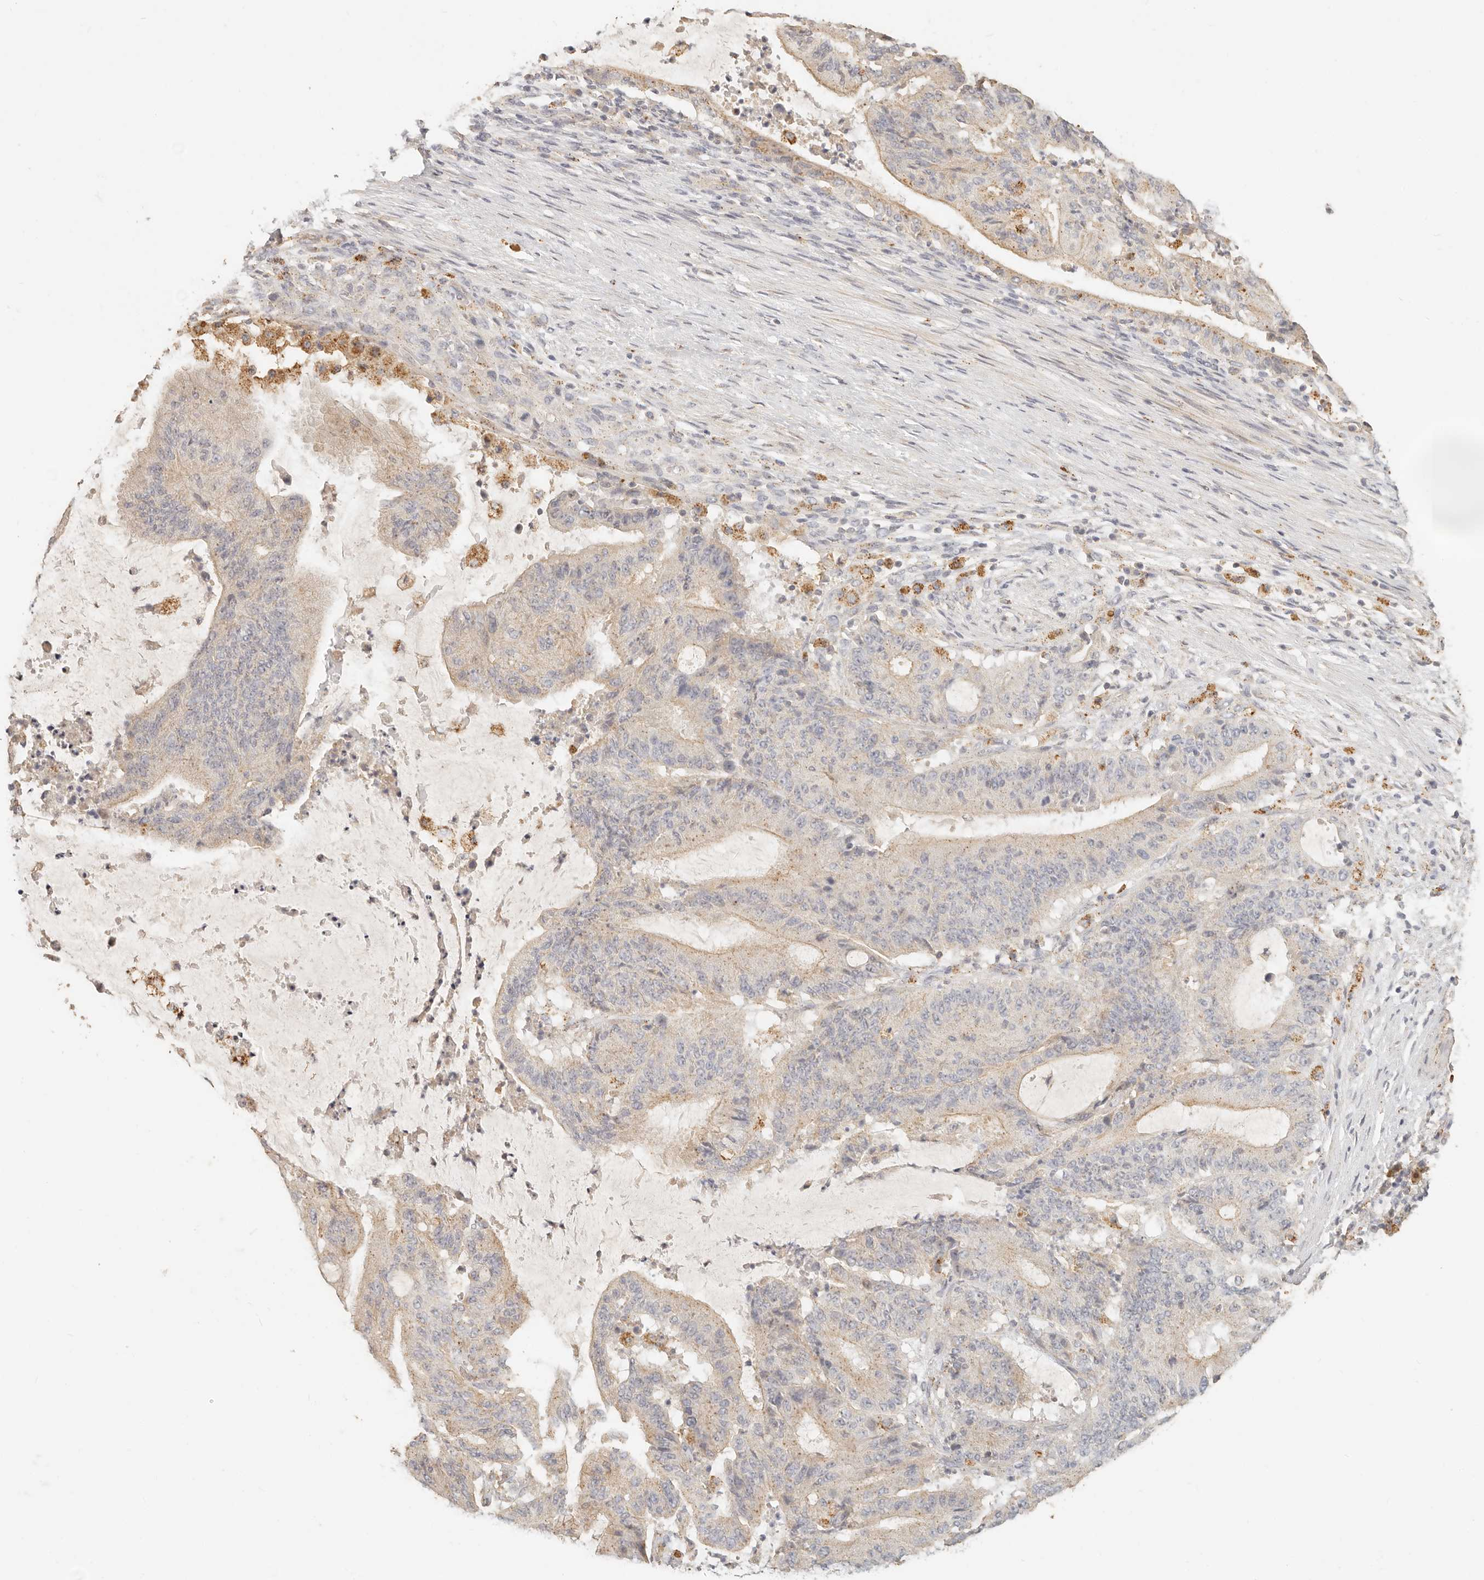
{"staining": {"intensity": "weak", "quantity": "25%-75%", "location": "cytoplasmic/membranous"}, "tissue": "liver cancer", "cell_type": "Tumor cells", "image_type": "cancer", "snomed": [{"axis": "morphology", "description": "Normal tissue, NOS"}, {"axis": "morphology", "description": "Cholangiocarcinoma"}, {"axis": "topography", "description": "Liver"}, {"axis": "topography", "description": "Peripheral nerve tissue"}], "caption": "High-magnification brightfield microscopy of cholangiocarcinoma (liver) stained with DAB (brown) and counterstained with hematoxylin (blue). tumor cells exhibit weak cytoplasmic/membranous positivity is seen in approximately25%-75% of cells. (Stains: DAB in brown, nuclei in blue, Microscopy: brightfield microscopy at high magnification).", "gene": "CNMD", "patient": {"sex": "female", "age": 73}}